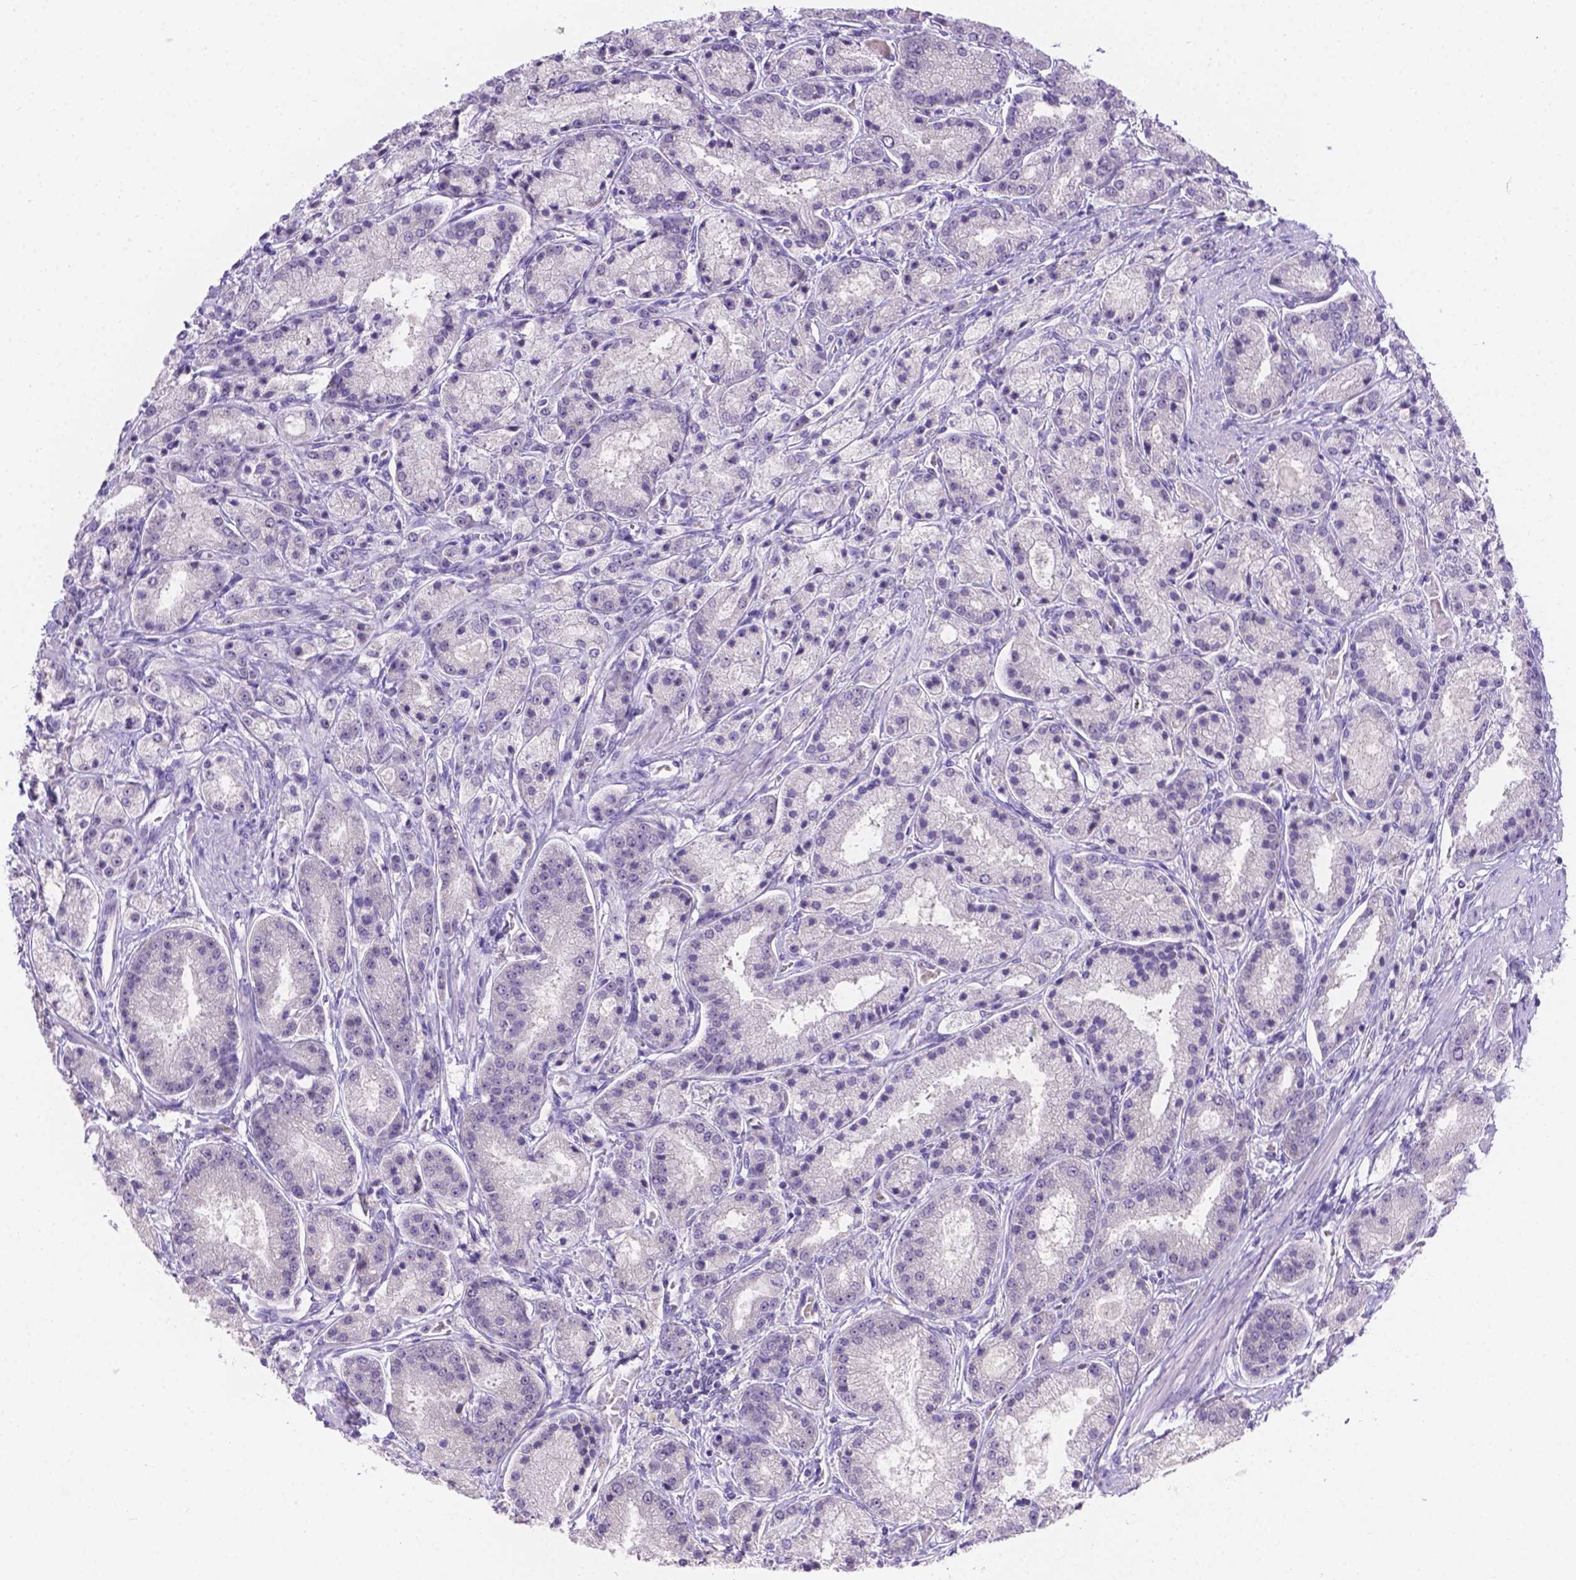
{"staining": {"intensity": "negative", "quantity": "none", "location": "none"}, "tissue": "prostate cancer", "cell_type": "Tumor cells", "image_type": "cancer", "snomed": [{"axis": "morphology", "description": "Adenocarcinoma, High grade"}, {"axis": "topography", "description": "Prostate"}], "caption": "Protein analysis of prostate cancer displays no significant expression in tumor cells.", "gene": "CD96", "patient": {"sex": "male", "age": 67}}